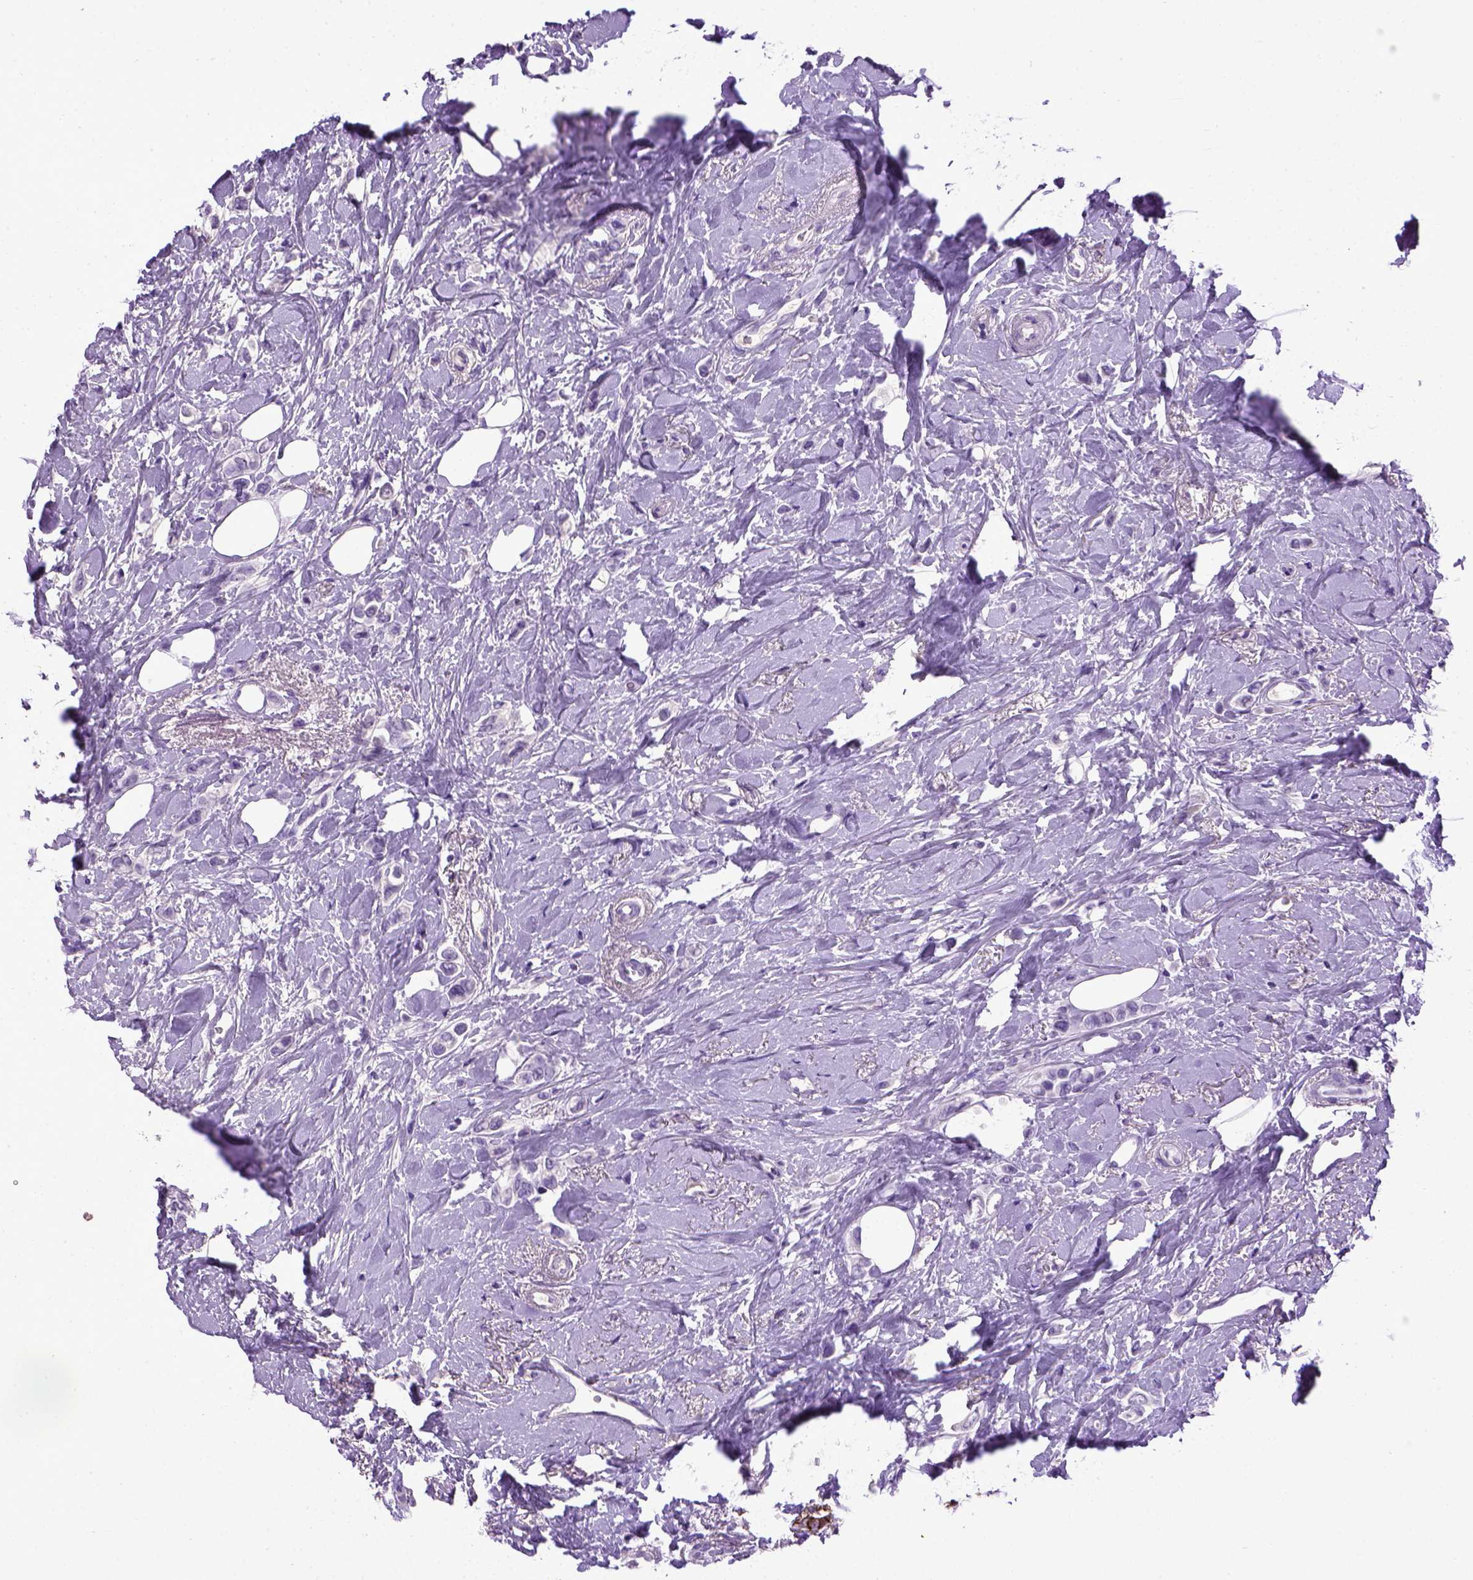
{"staining": {"intensity": "negative", "quantity": "none", "location": "none"}, "tissue": "breast cancer", "cell_type": "Tumor cells", "image_type": "cancer", "snomed": [{"axis": "morphology", "description": "Lobular carcinoma"}, {"axis": "topography", "description": "Breast"}], "caption": "Immunohistochemistry (IHC) histopathology image of human breast lobular carcinoma stained for a protein (brown), which reveals no expression in tumor cells.", "gene": "CDH1", "patient": {"sex": "female", "age": 66}}